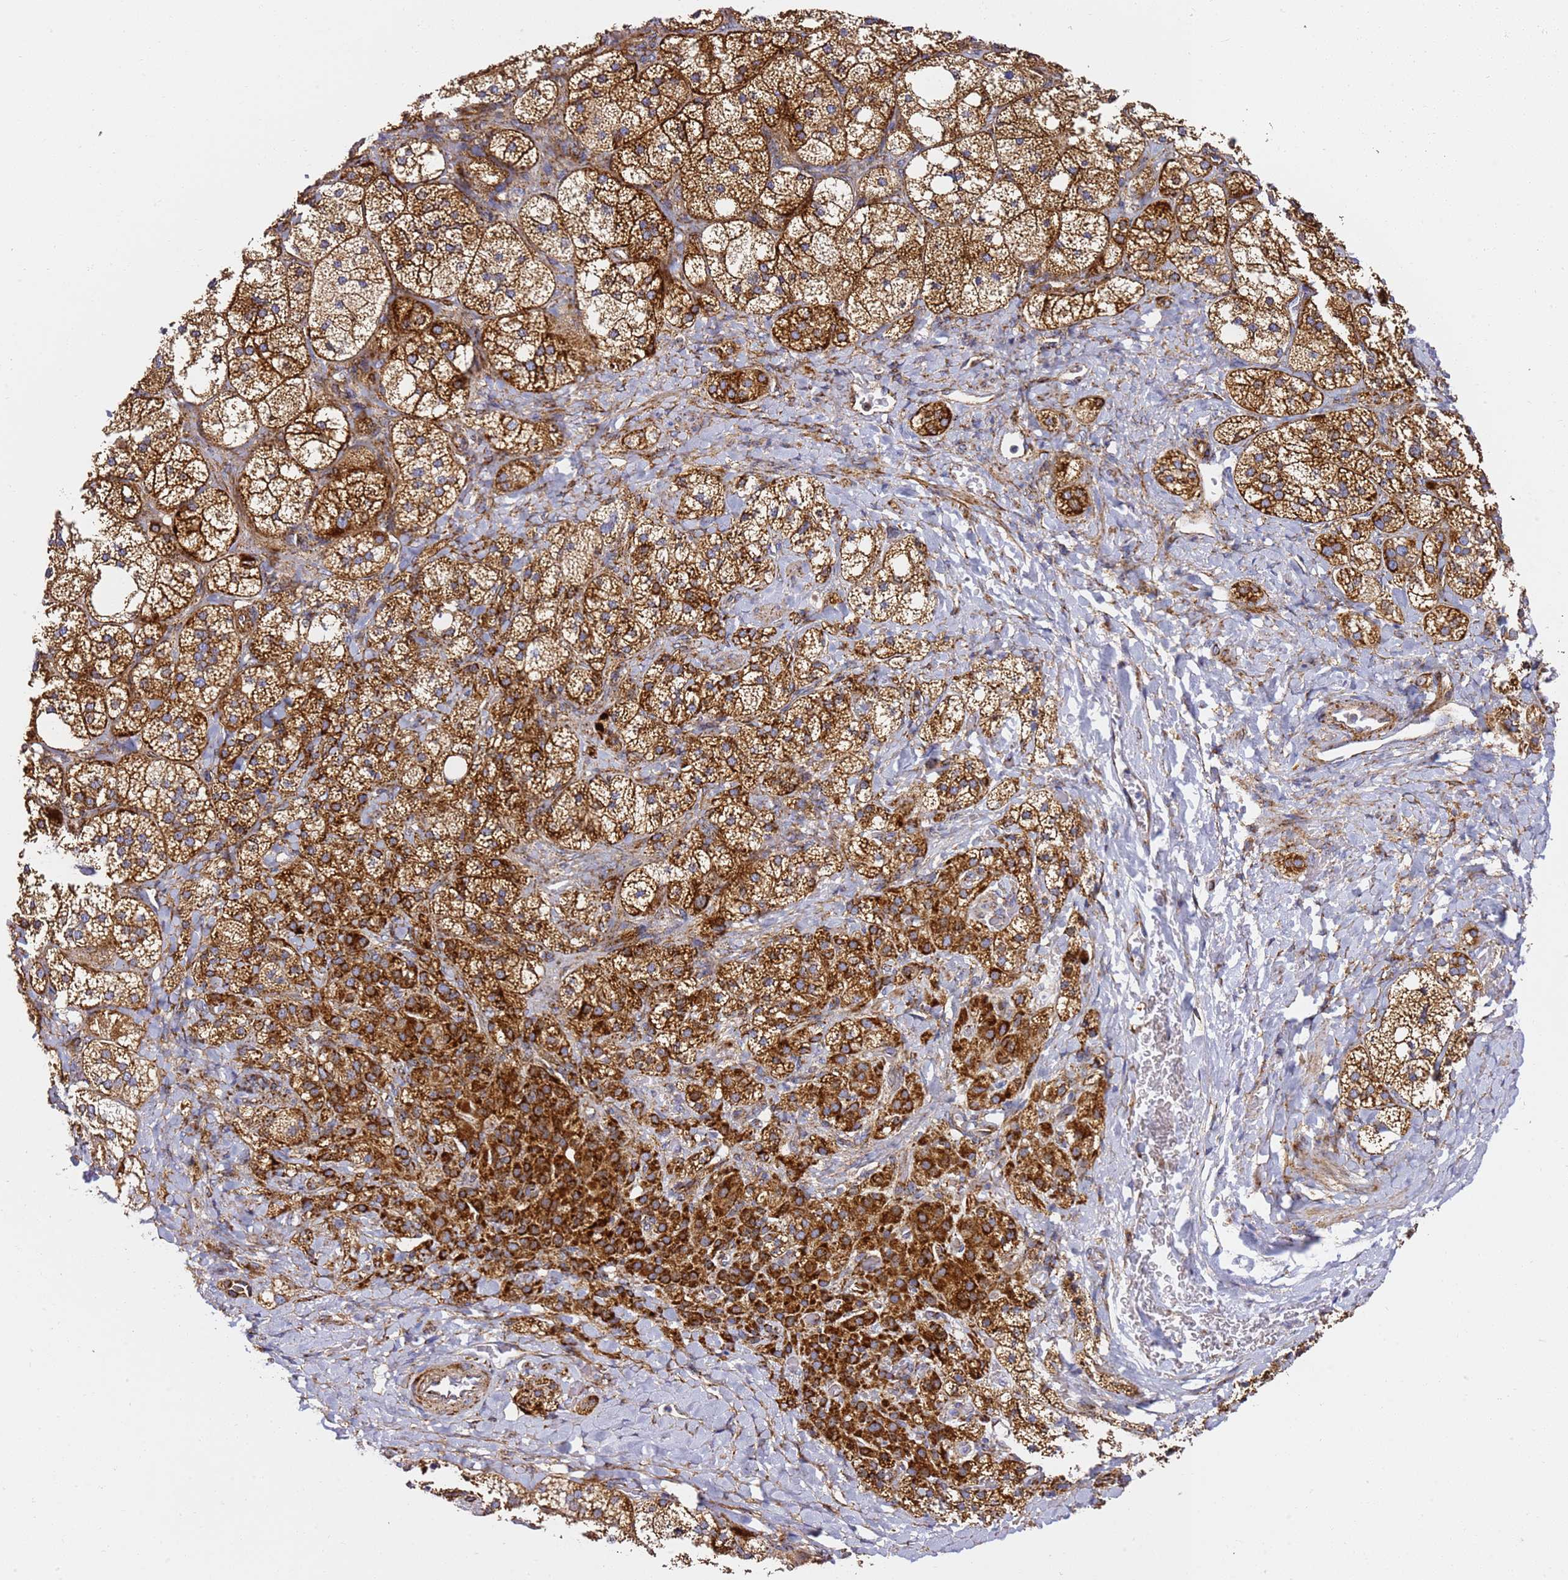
{"staining": {"intensity": "strong", "quantity": ">75%", "location": "cytoplasmic/membranous"}, "tissue": "adrenal gland", "cell_type": "Glandular cells", "image_type": "normal", "snomed": [{"axis": "morphology", "description": "Normal tissue, NOS"}, {"axis": "topography", "description": "Adrenal gland"}], "caption": "Immunohistochemical staining of normal human adrenal gland exhibits strong cytoplasmic/membranous protein expression in approximately >75% of glandular cells. The protein of interest is stained brown, and the nuclei are stained in blue (DAB IHC with brightfield microscopy, high magnification).", "gene": "NDUFA3", "patient": {"sex": "male", "age": 61}}